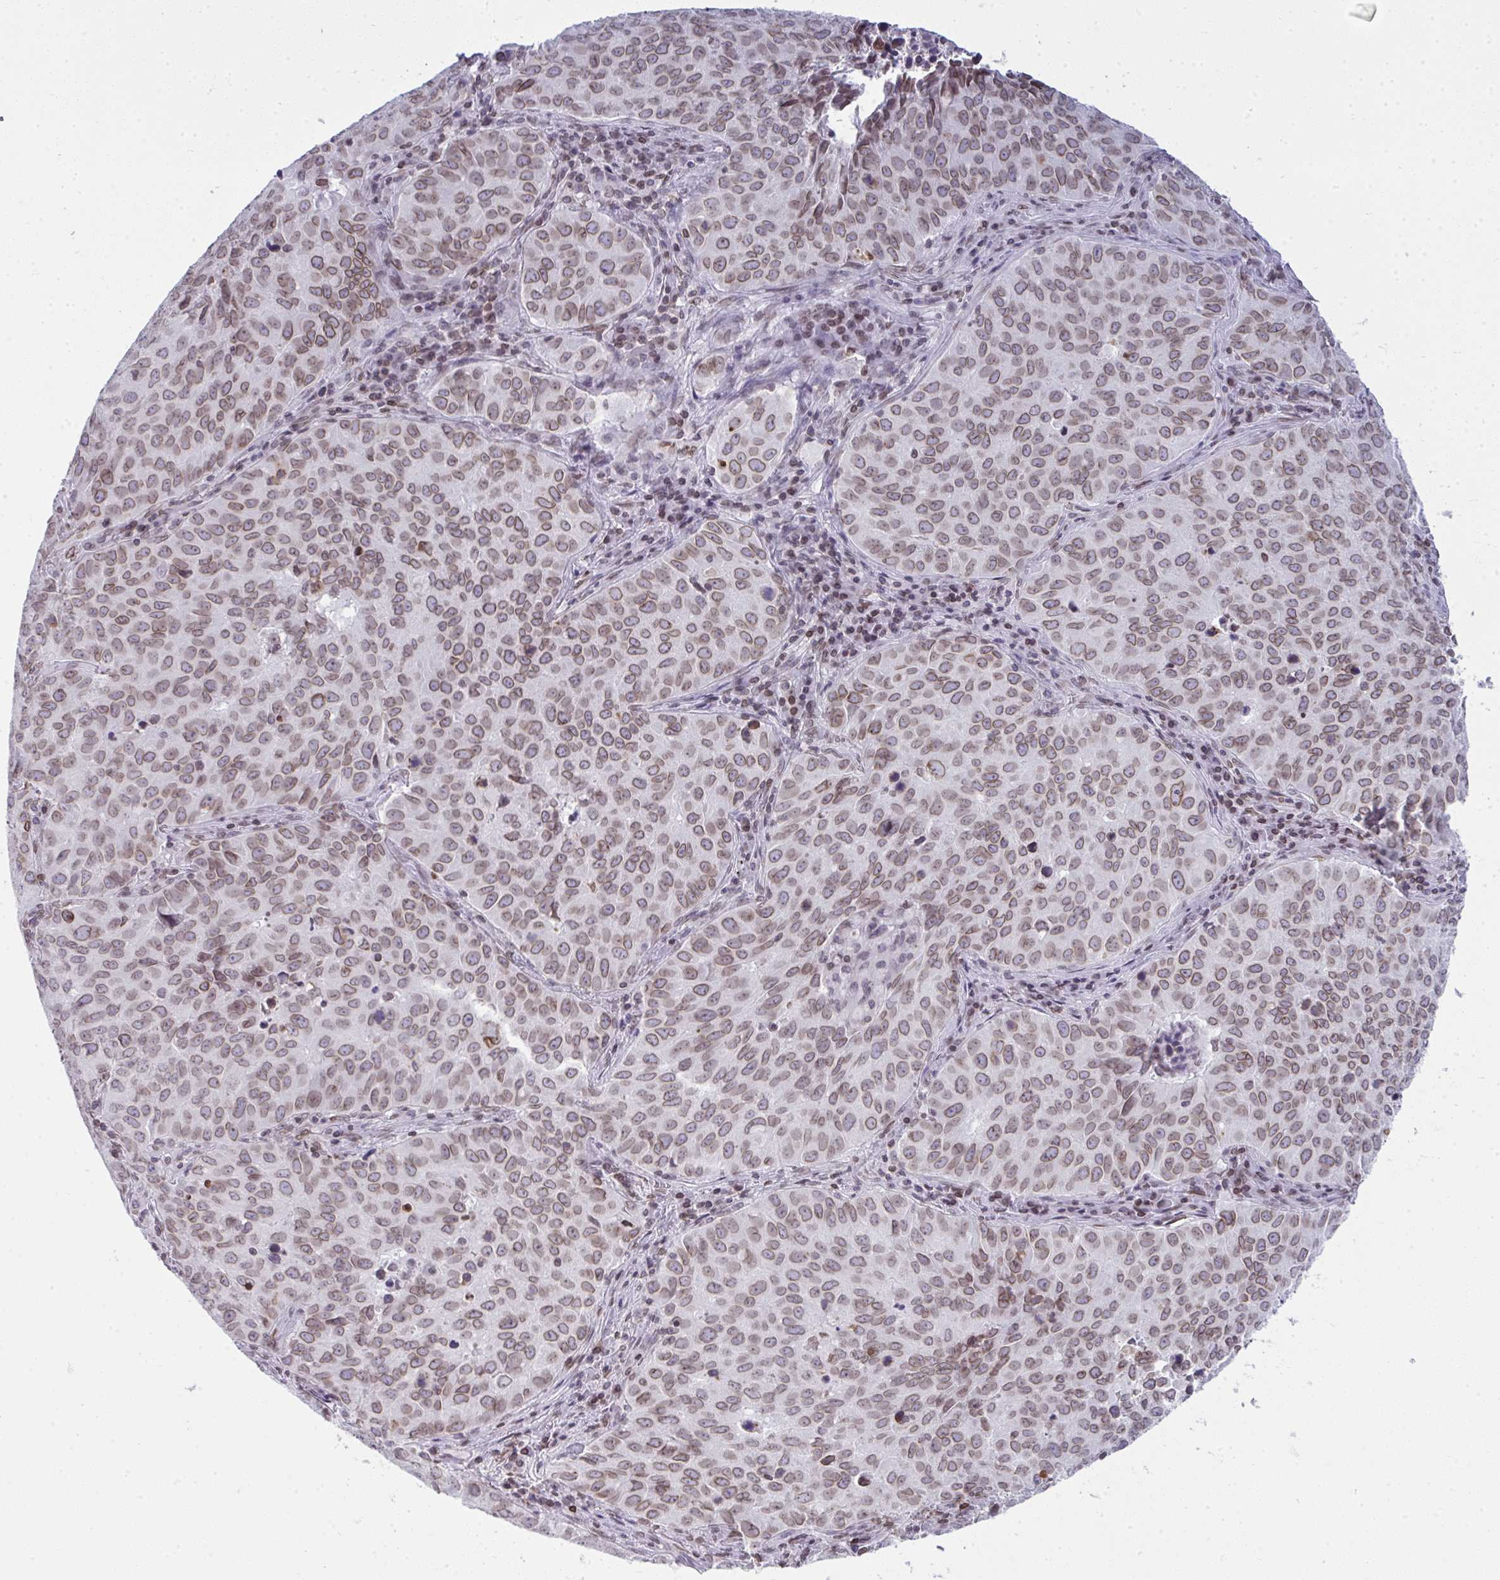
{"staining": {"intensity": "weak", "quantity": ">75%", "location": "cytoplasmic/membranous,nuclear"}, "tissue": "lung cancer", "cell_type": "Tumor cells", "image_type": "cancer", "snomed": [{"axis": "morphology", "description": "Adenocarcinoma, NOS"}, {"axis": "topography", "description": "Lung"}], "caption": "Immunohistochemistry (IHC) photomicrograph of neoplastic tissue: human adenocarcinoma (lung) stained using immunohistochemistry (IHC) shows low levels of weak protein expression localized specifically in the cytoplasmic/membranous and nuclear of tumor cells, appearing as a cytoplasmic/membranous and nuclear brown color.", "gene": "LMNB2", "patient": {"sex": "female", "age": 50}}